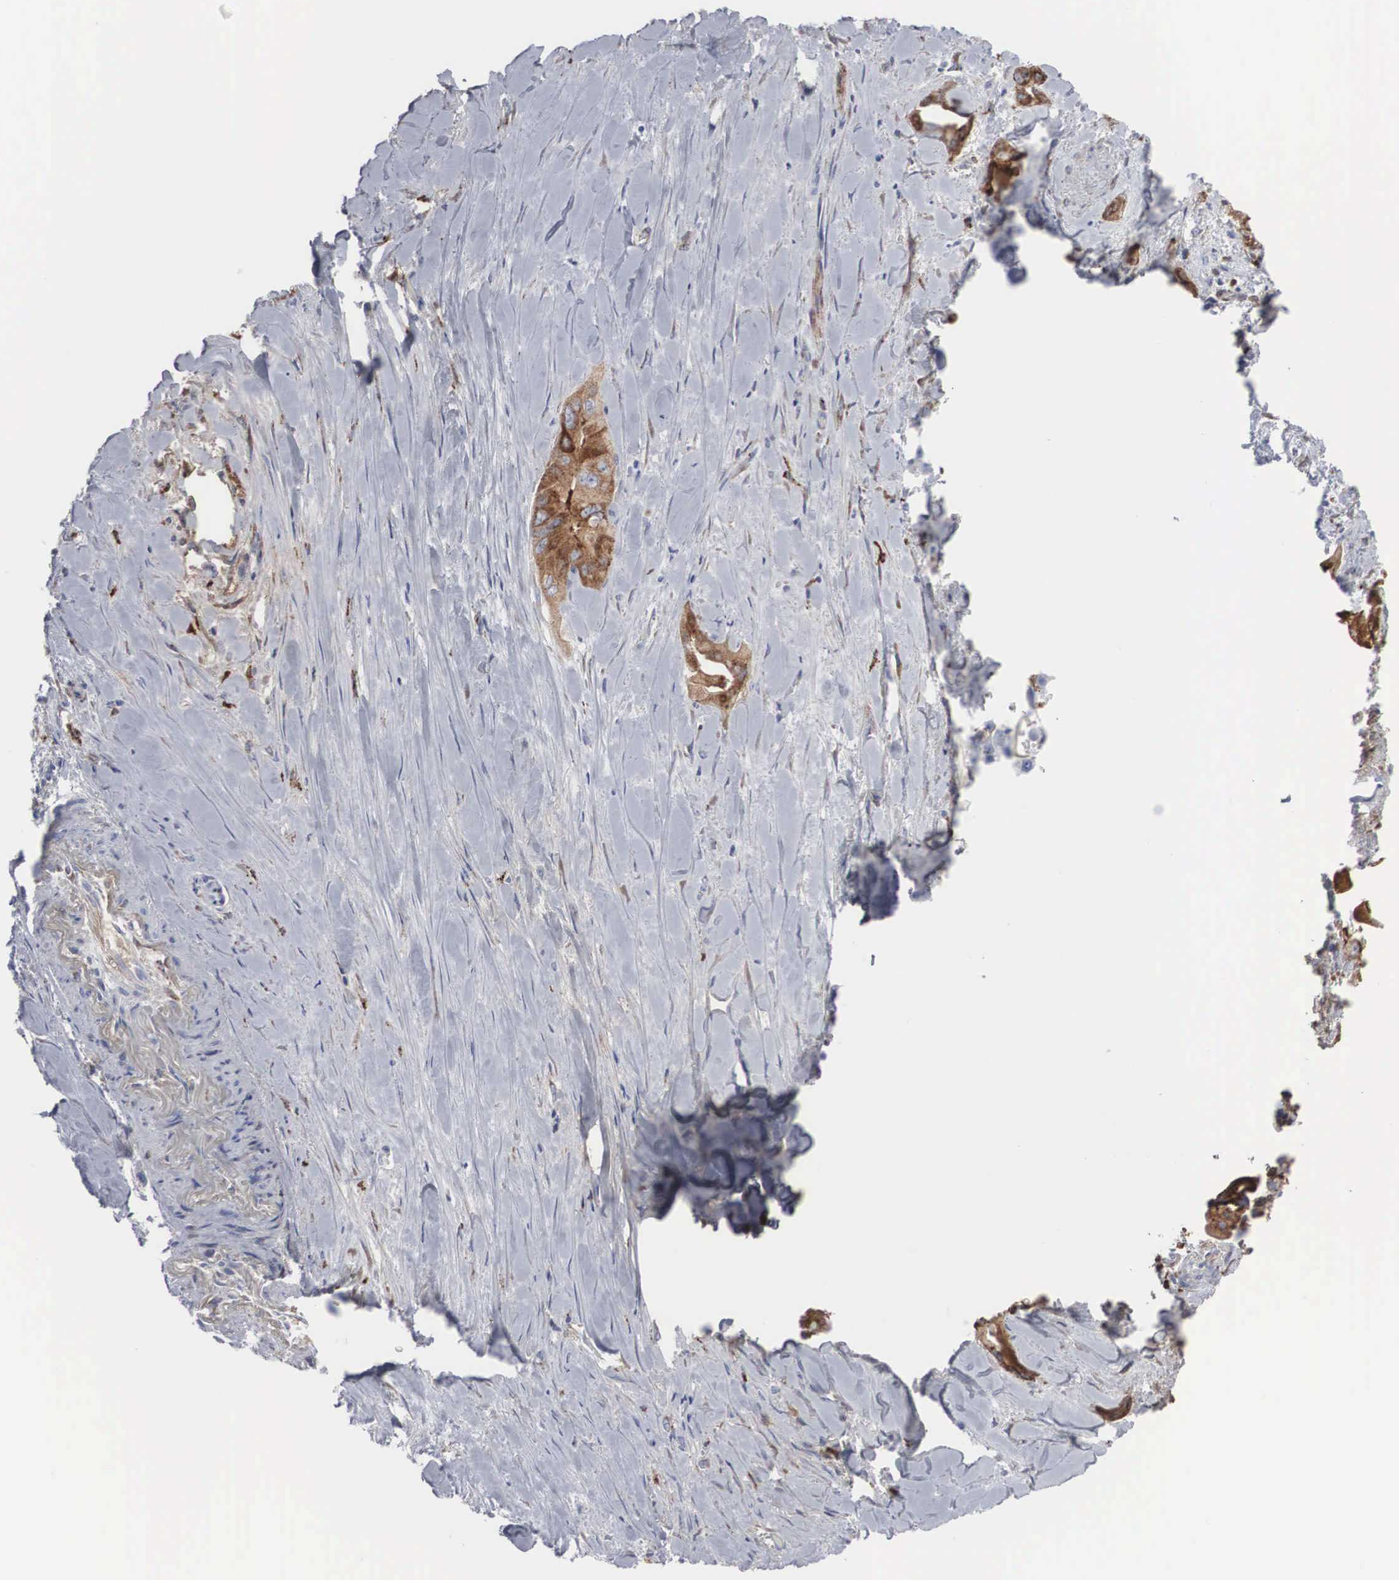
{"staining": {"intensity": "moderate", "quantity": ">75%", "location": "cytoplasmic/membranous"}, "tissue": "pancreatic cancer", "cell_type": "Tumor cells", "image_type": "cancer", "snomed": [{"axis": "morphology", "description": "Adenocarcinoma, NOS"}, {"axis": "topography", "description": "Pancreas"}], "caption": "A histopathology image of pancreatic adenocarcinoma stained for a protein shows moderate cytoplasmic/membranous brown staining in tumor cells.", "gene": "LGALS3BP", "patient": {"sex": "male", "age": 77}}